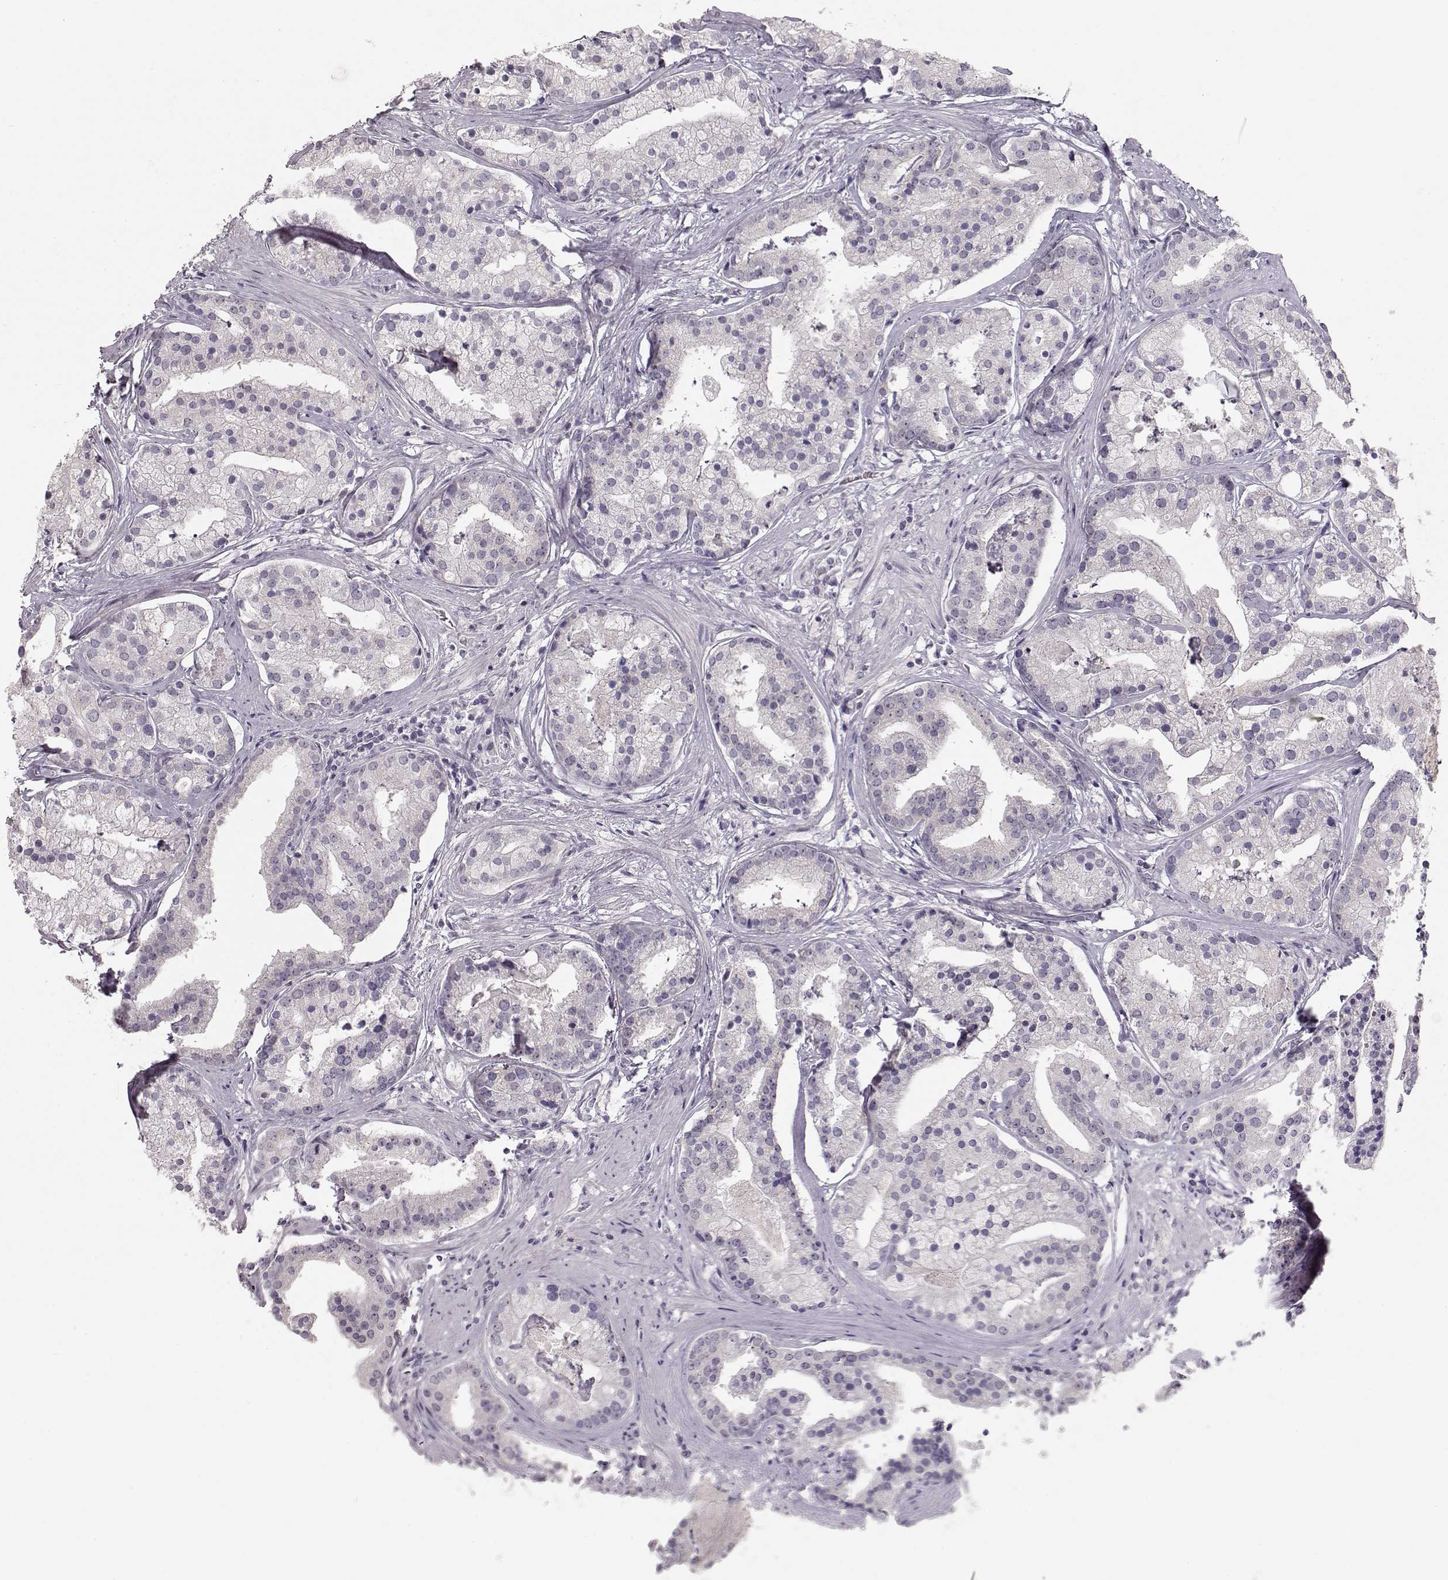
{"staining": {"intensity": "negative", "quantity": "none", "location": "none"}, "tissue": "prostate cancer", "cell_type": "Tumor cells", "image_type": "cancer", "snomed": [{"axis": "morphology", "description": "Adenocarcinoma, NOS"}, {"axis": "topography", "description": "Prostate and seminal vesicle, NOS"}, {"axis": "topography", "description": "Prostate"}], "caption": "The image shows no significant positivity in tumor cells of adenocarcinoma (prostate).", "gene": "FAM205A", "patient": {"sex": "male", "age": 44}}